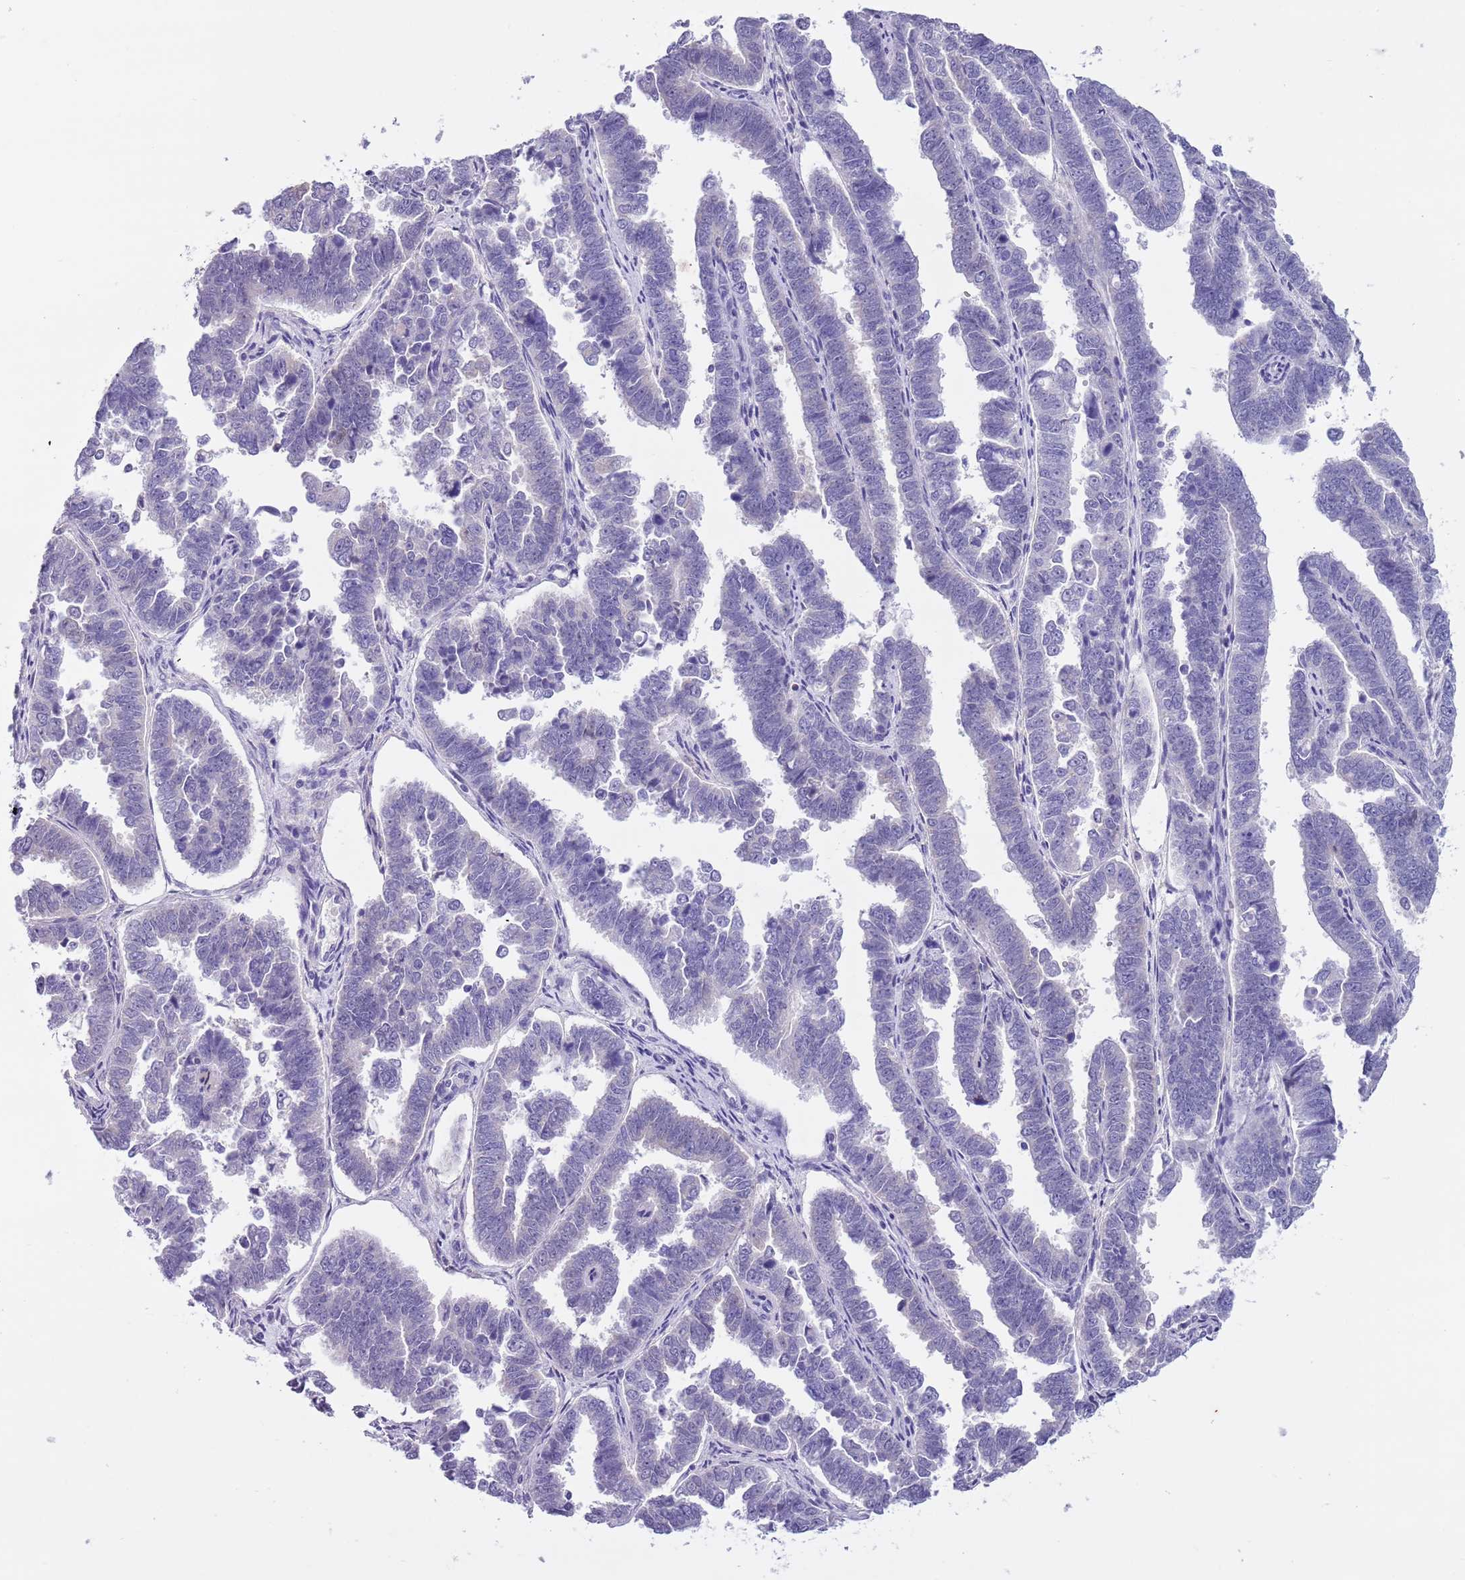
{"staining": {"intensity": "negative", "quantity": "none", "location": "none"}, "tissue": "endometrial cancer", "cell_type": "Tumor cells", "image_type": "cancer", "snomed": [{"axis": "morphology", "description": "Adenocarcinoma, NOS"}, {"axis": "topography", "description": "Endometrium"}], "caption": "This is an immunohistochemistry micrograph of human endometrial cancer (adenocarcinoma). There is no staining in tumor cells.", "gene": "PFKFB2", "patient": {"sex": "female", "age": 75}}